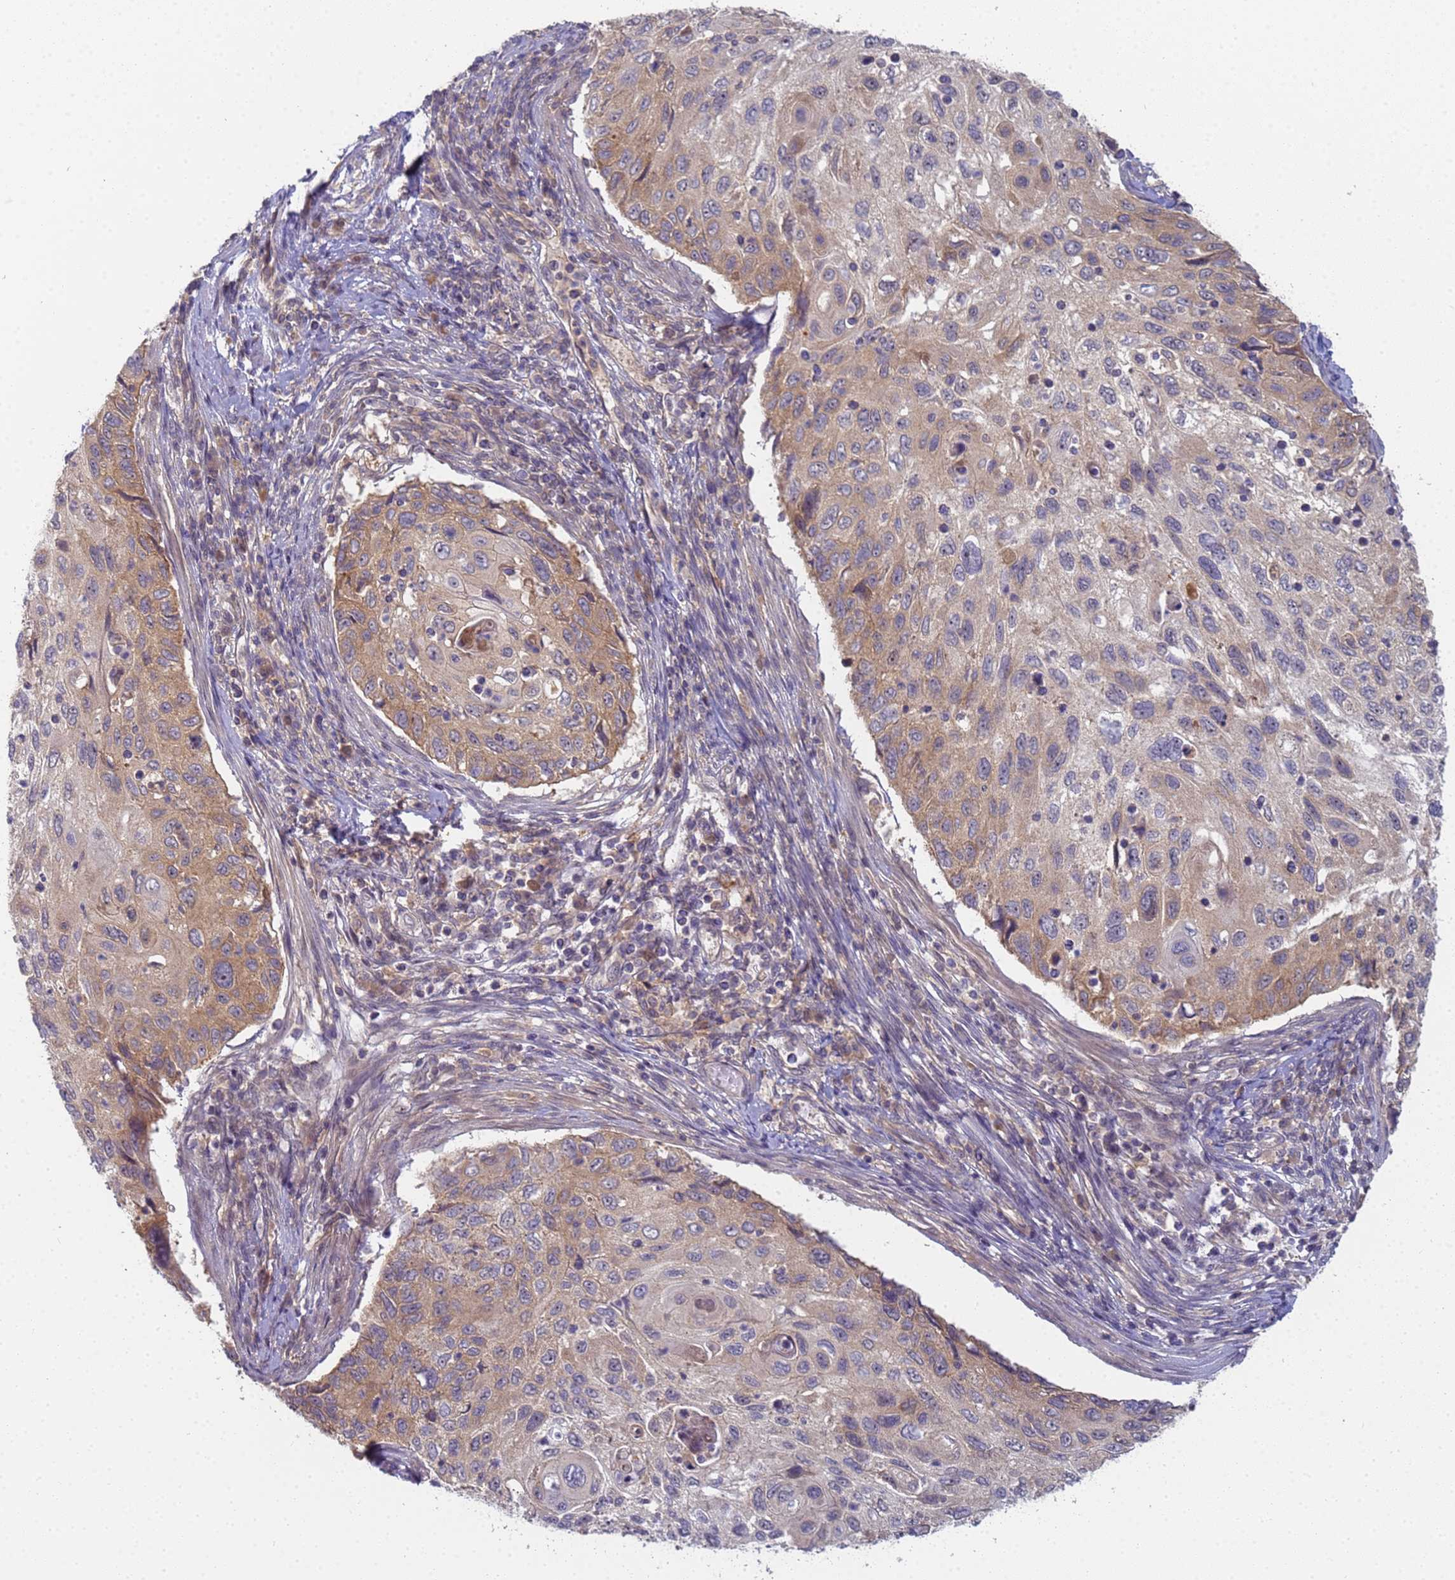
{"staining": {"intensity": "moderate", "quantity": "25%-75%", "location": "cytoplasmic/membranous"}, "tissue": "cervical cancer", "cell_type": "Tumor cells", "image_type": "cancer", "snomed": [{"axis": "morphology", "description": "Squamous cell carcinoma, NOS"}, {"axis": "topography", "description": "Cervix"}], "caption": "A brown stain shows moderate cytoplasmic/membranous expression of a protein in human cervical cancer tumor cells.", "gene": "SHARPIN", "patient": {"sex": "female", "age": 70}}